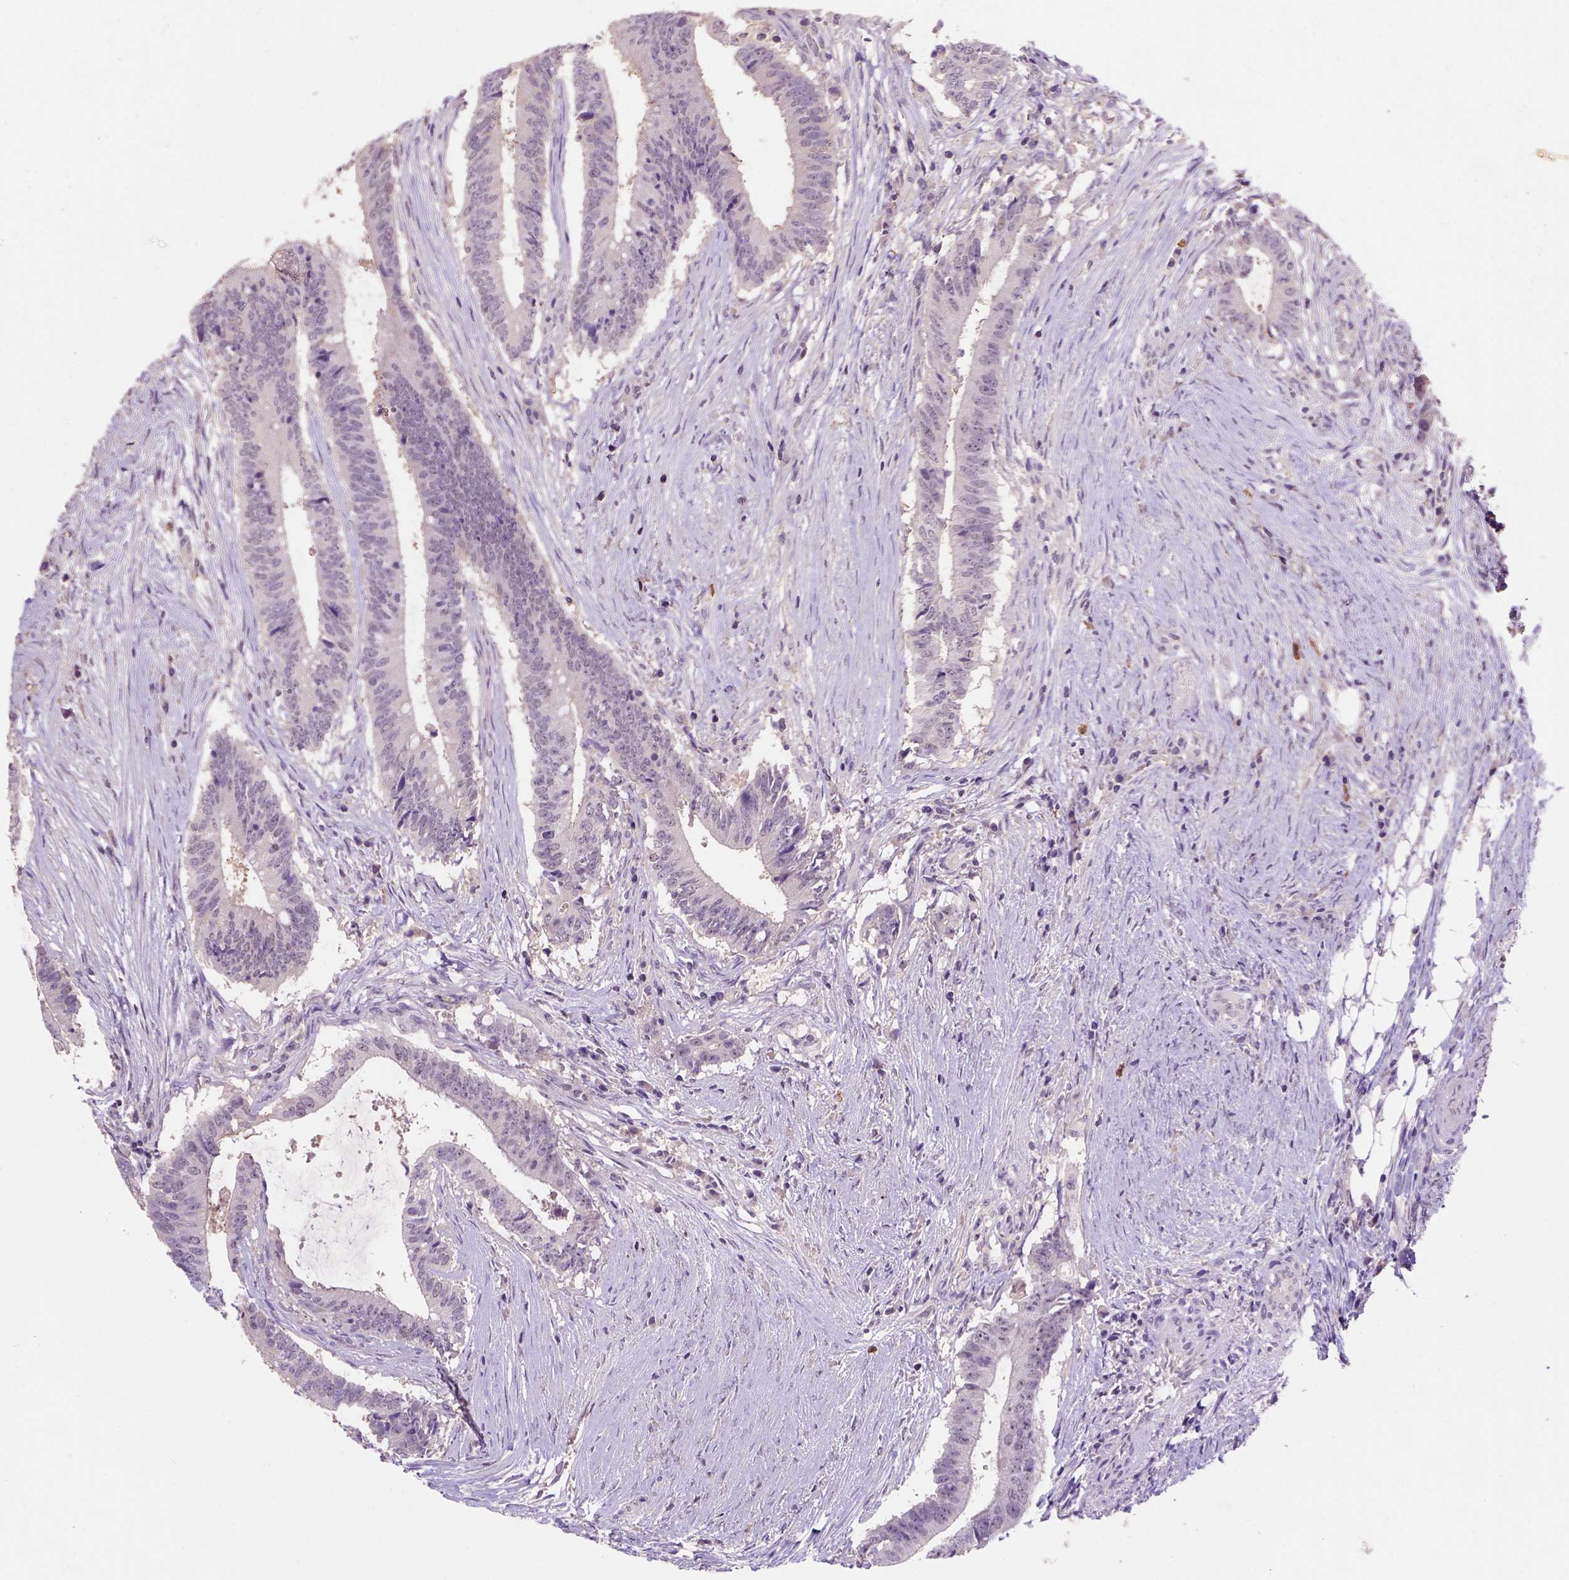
{"staining": {"intensity": "weak", "quantity": "25%-75%", "location": "cytoplasmic/membranous,nuclear"}, "tissue": "colorectal cancer", "cell_type": "Tumor cells", "image_type": "cancer", "snomed": [{"axis": "morphology", "description": "Adenocarcinoma, NOS"}, {"axis": "topography", "description": "Colon"}], "caption": "Immunohistochemical staining of adenocarcinoma (colorectal) shows low levels of weak cytoplasmic/membranous and nuclear staining in about 25%-75% of tumor cells. The staining is performed using DAB brown chromogen to label protein expression. The nuclei are counter-stained blue using hematoxylin.", "gene": "SCML4", "patient": {"sex": "female", "age": 43}}